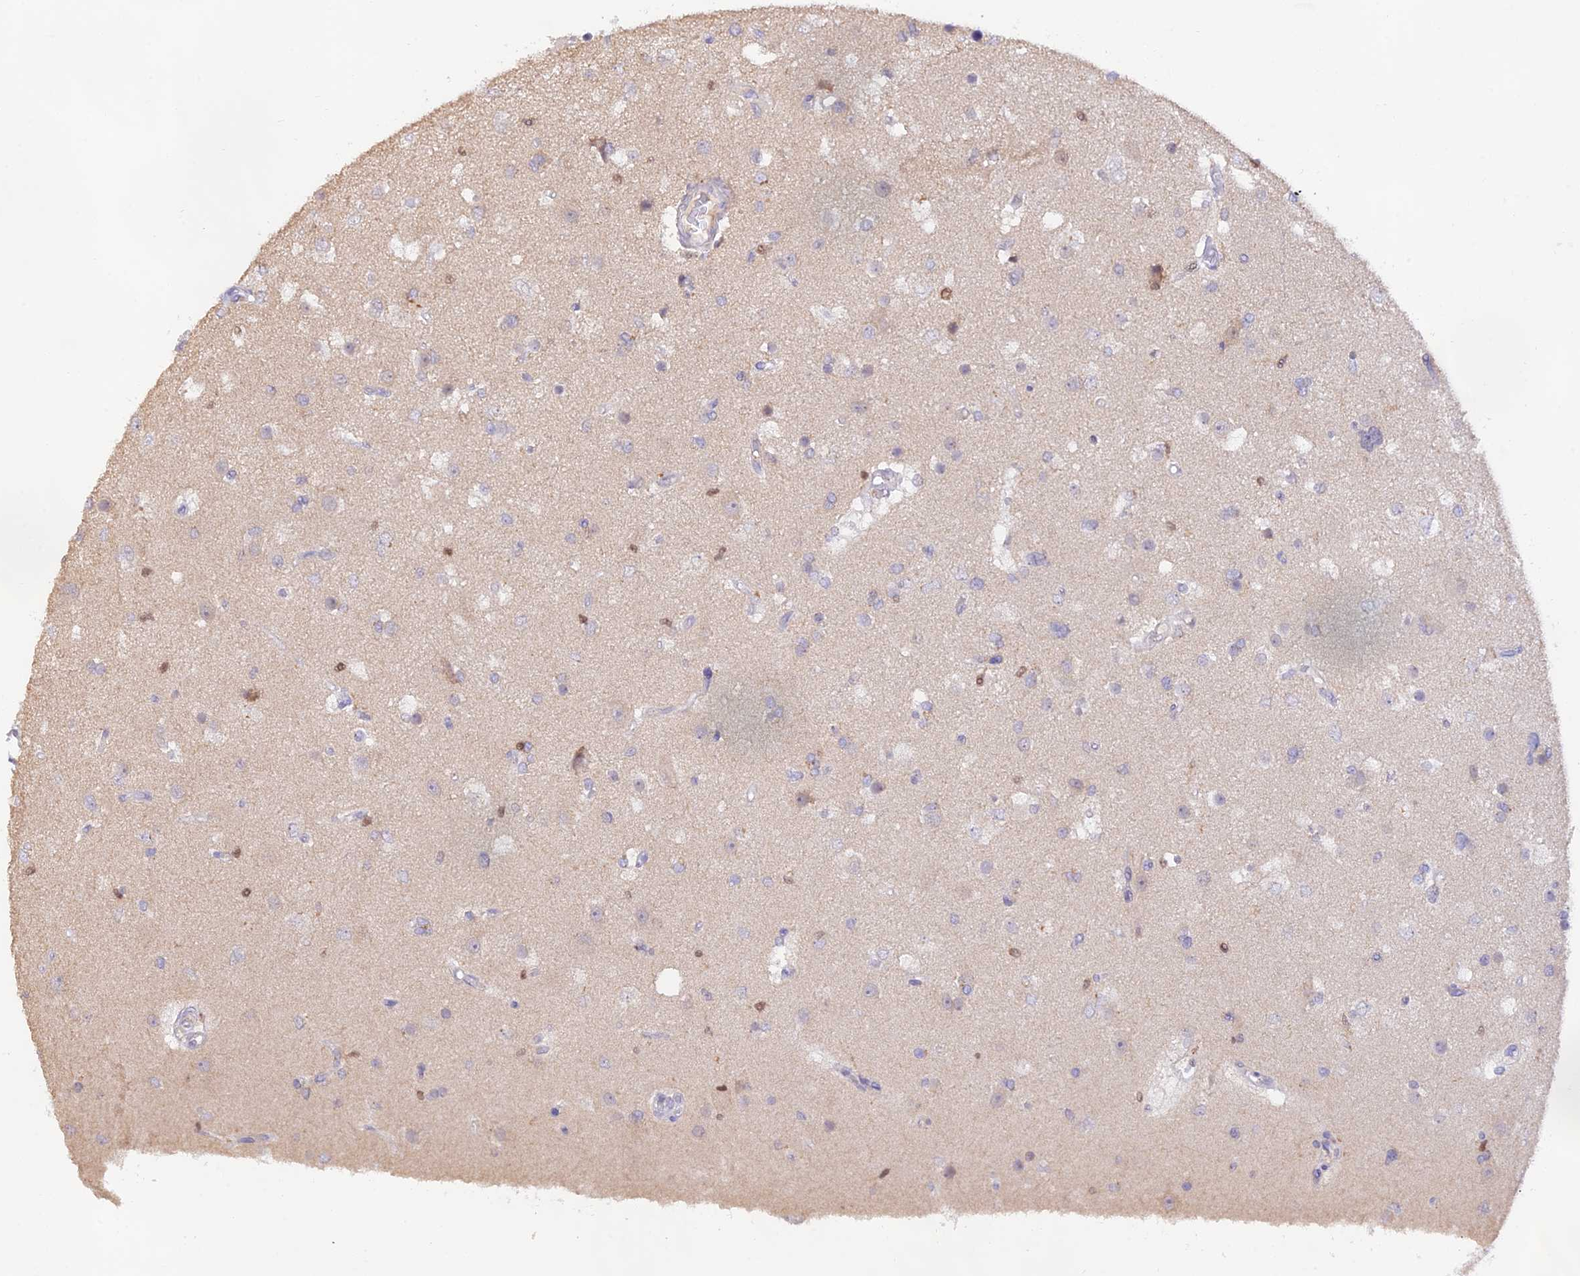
{"staining": {"intensity": "negative", "quantity": "none", "location": "none"}, "tissue": "glioma", "cell_type": "Tumor cells", "image_type": "cancer", "snomed": [{"axis": "morphology", "description": "Glioma, malignant, High grade"}, {"axis": "topography", "description": "Brain"}], "caption": "High power microscopy micrograph of an IHC micrograph of glioma, revealing no significant positivity in tumor cells. (DAB (3,3'-diaminobenzidine) immunohistochemistry visualized using brightfield microscopy, high magnification).", "gene": "DENND1C", "patient": {"sex": "male", "age": 53}}